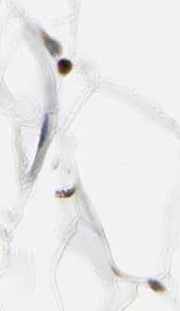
{"staining": {"intensity": "strong", "quantity": ">75%", "location": "nuclear"}, "tissue": "adipose tissue", "cell_type": "Adipocytes", "image_type": "normal", "snomed": [{"axis": "morphology", "description": "Normal tissue, NOS"}, {"axis": "topography", "description": "Breast"}, {"axis": "topography", "description": "Adipose tissue"}], "caption": "Adipose tissue stained for a protein shows strong nuclear positivity in adipocytes. (IHC, brightfield microscopy, high magnification).", "gene": "TSHZ3", "patient": {"sex": "female", "age": 25}}